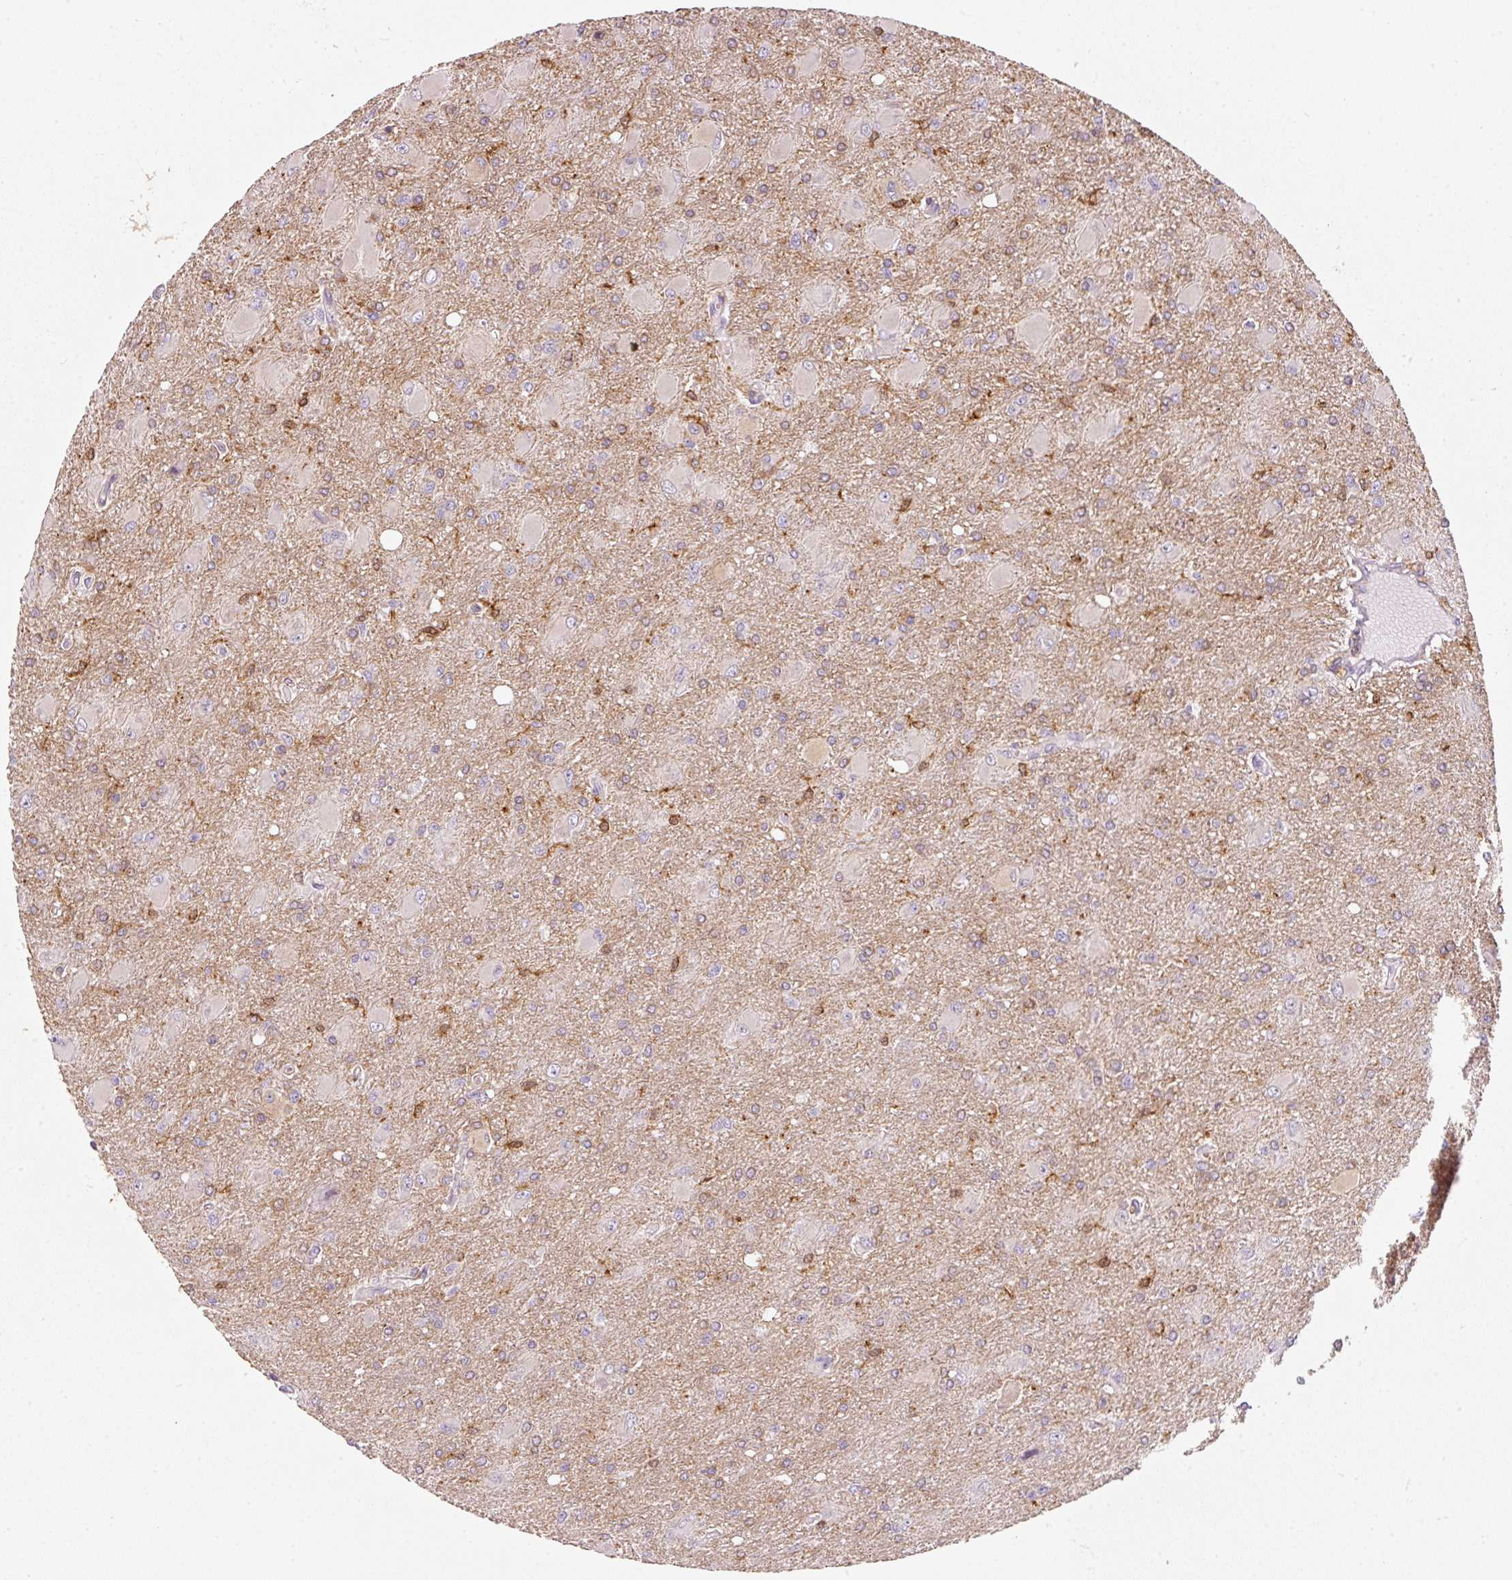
{"staining": {"intensity": "moderate", "quantity": "<25%", "location": "cytoplasmic/membranous"}, "tissue": "glioma", "cell_type": "Tumor cells", "image_type": "cancer", "snomed": [{"axis": "morphology", "description": "Glioma, malignant, High grade"}, {"axis": "topography", "description": "Brain"}], "caption": "Moderate cytoplasmic/membranous protein positivity is appreciated in approximately <25% of tumor cells in malignant glioma (high-grade). The staining was performed using DAB to visualize the protein expression in brown, while the nuclei were stained in blue with hematoxylin (Magnification: 20x).", "gene": "IQGAP2", "patient": {"sex": "male", "age": 67}}